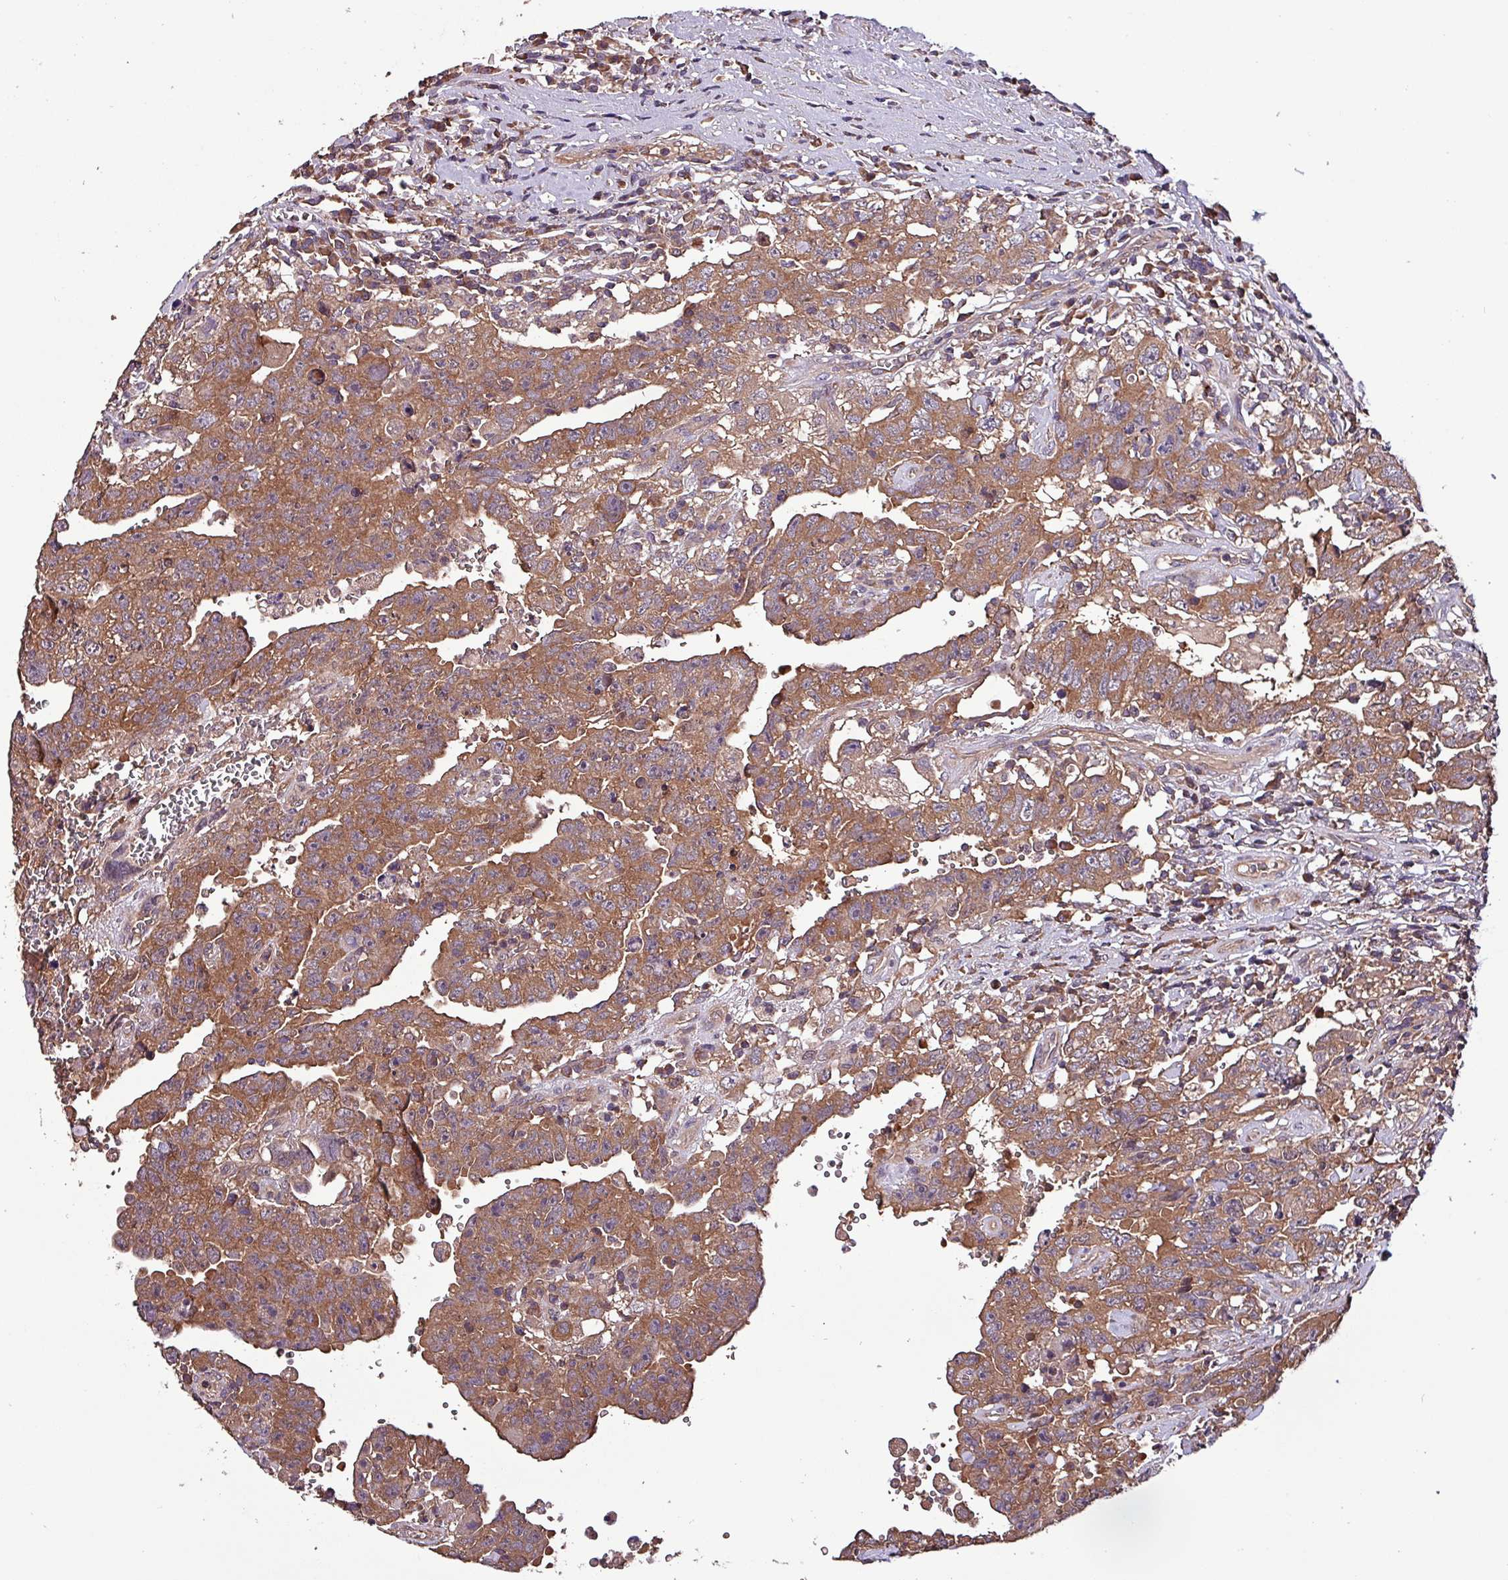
{"staining": {"intensity": "moderate", "quantity": ">75%", "location": "cytoplasmic/membranous"}, "tissue": "testis cancer", "cell_type": "Tumor cells", "image_type": "cancer", "snomed": [{"axis": "morphology", "description": "Carcinoma, Embryonal, NOS"}, {"axis": "topography", "description": "Testis"}], "caption": "The photomicrograph displays a brown stain indicating the presence of a protein in the cytoplasmic/membranous of tumor cells in embryonal carcinoma (testis). Nuclei are stained in blue.", "gene": "PAFAH1B2", "patient": {"sex": "male", "age": 26}}